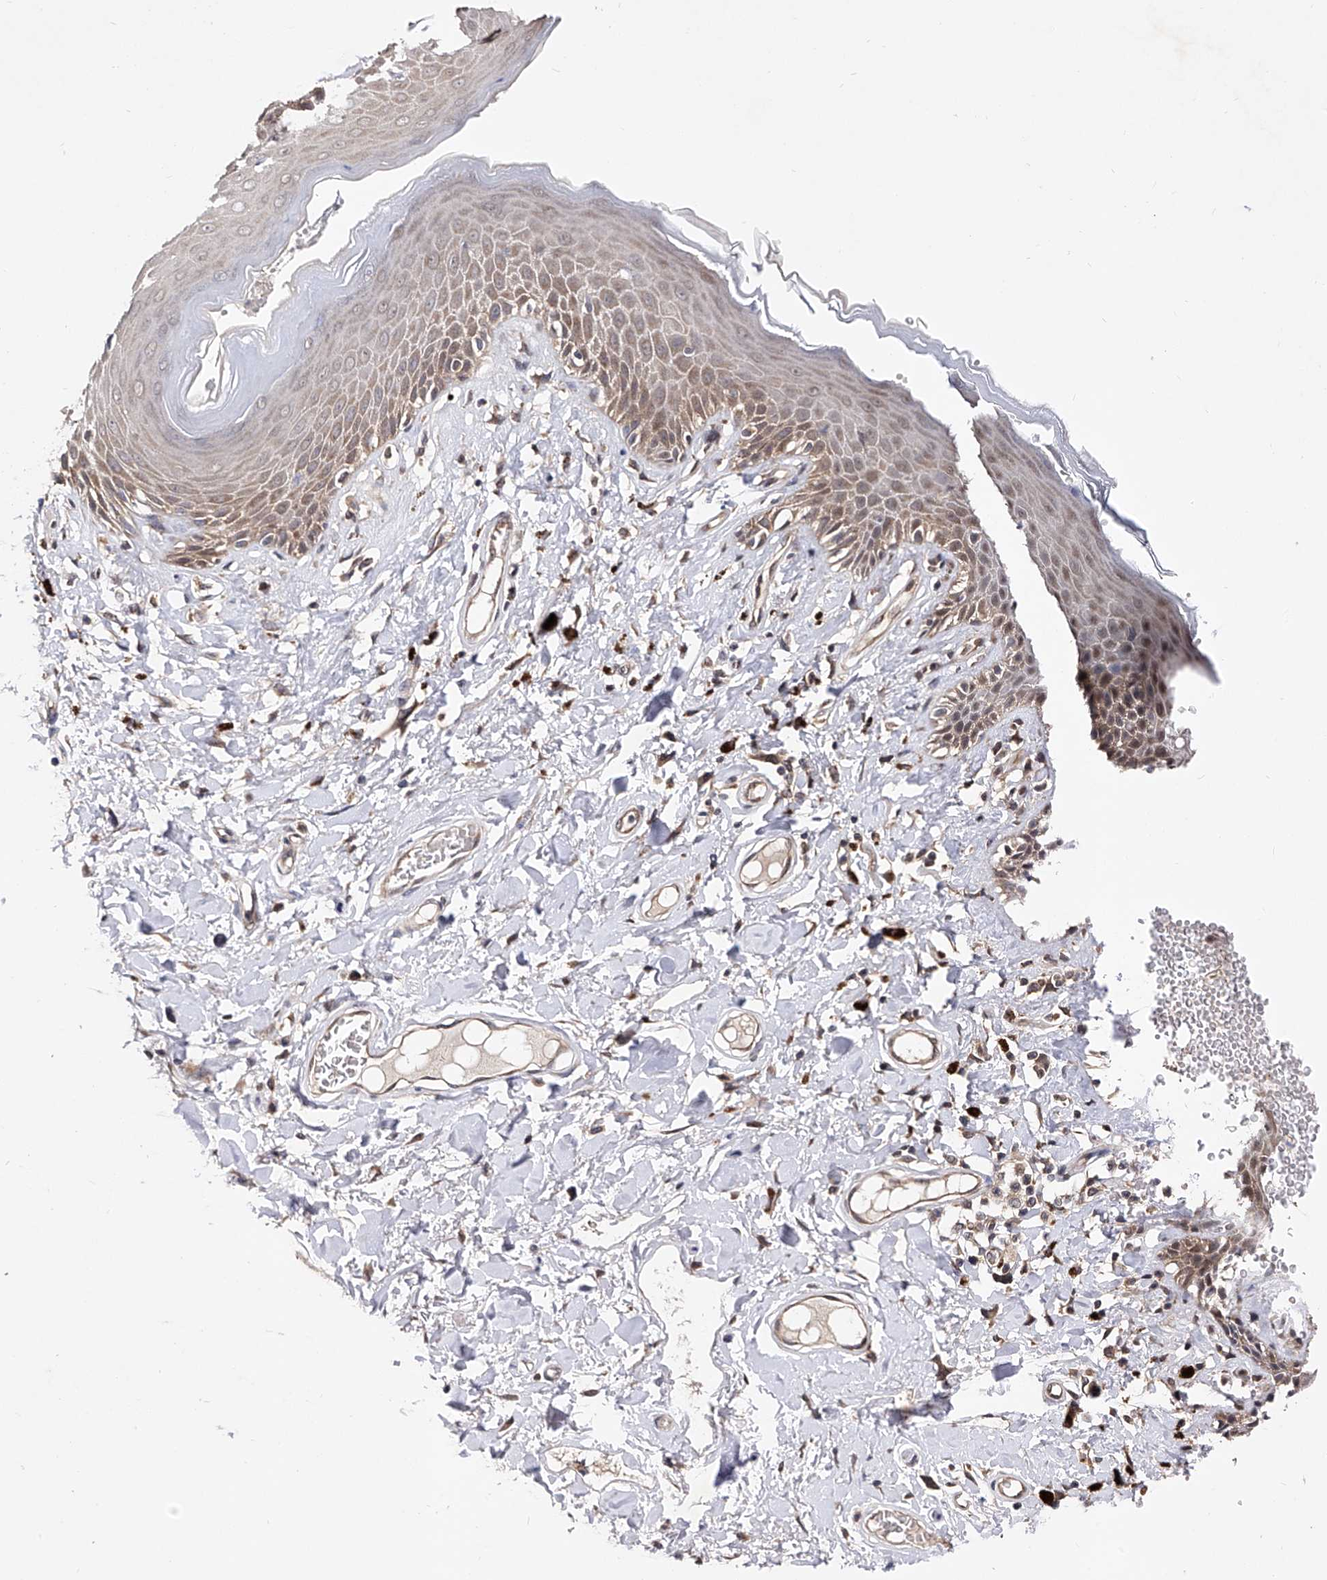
{"staining": {"intensity": "moderate", "quantity": ">75%", "location": "cytoplasmic/membranous"}, "tissue": "skin", "cell_type": "Epidermal cells", "image_type": "normal", "snomed": [{"axis": "morphology", "description": "Normal tissue, NOS"}, {"axis": "topography", "description": "Anal"}], "caption": "Immunohistochemical staining of unremarkable human skin displays medium levels of moderate cytoplasmic/membranous staining in about >75% of epidermal cells. (IHC, brightfield microscopy, high magnification).", "gene": "USP45", "patient": {"sex": "female", "age": 78}}